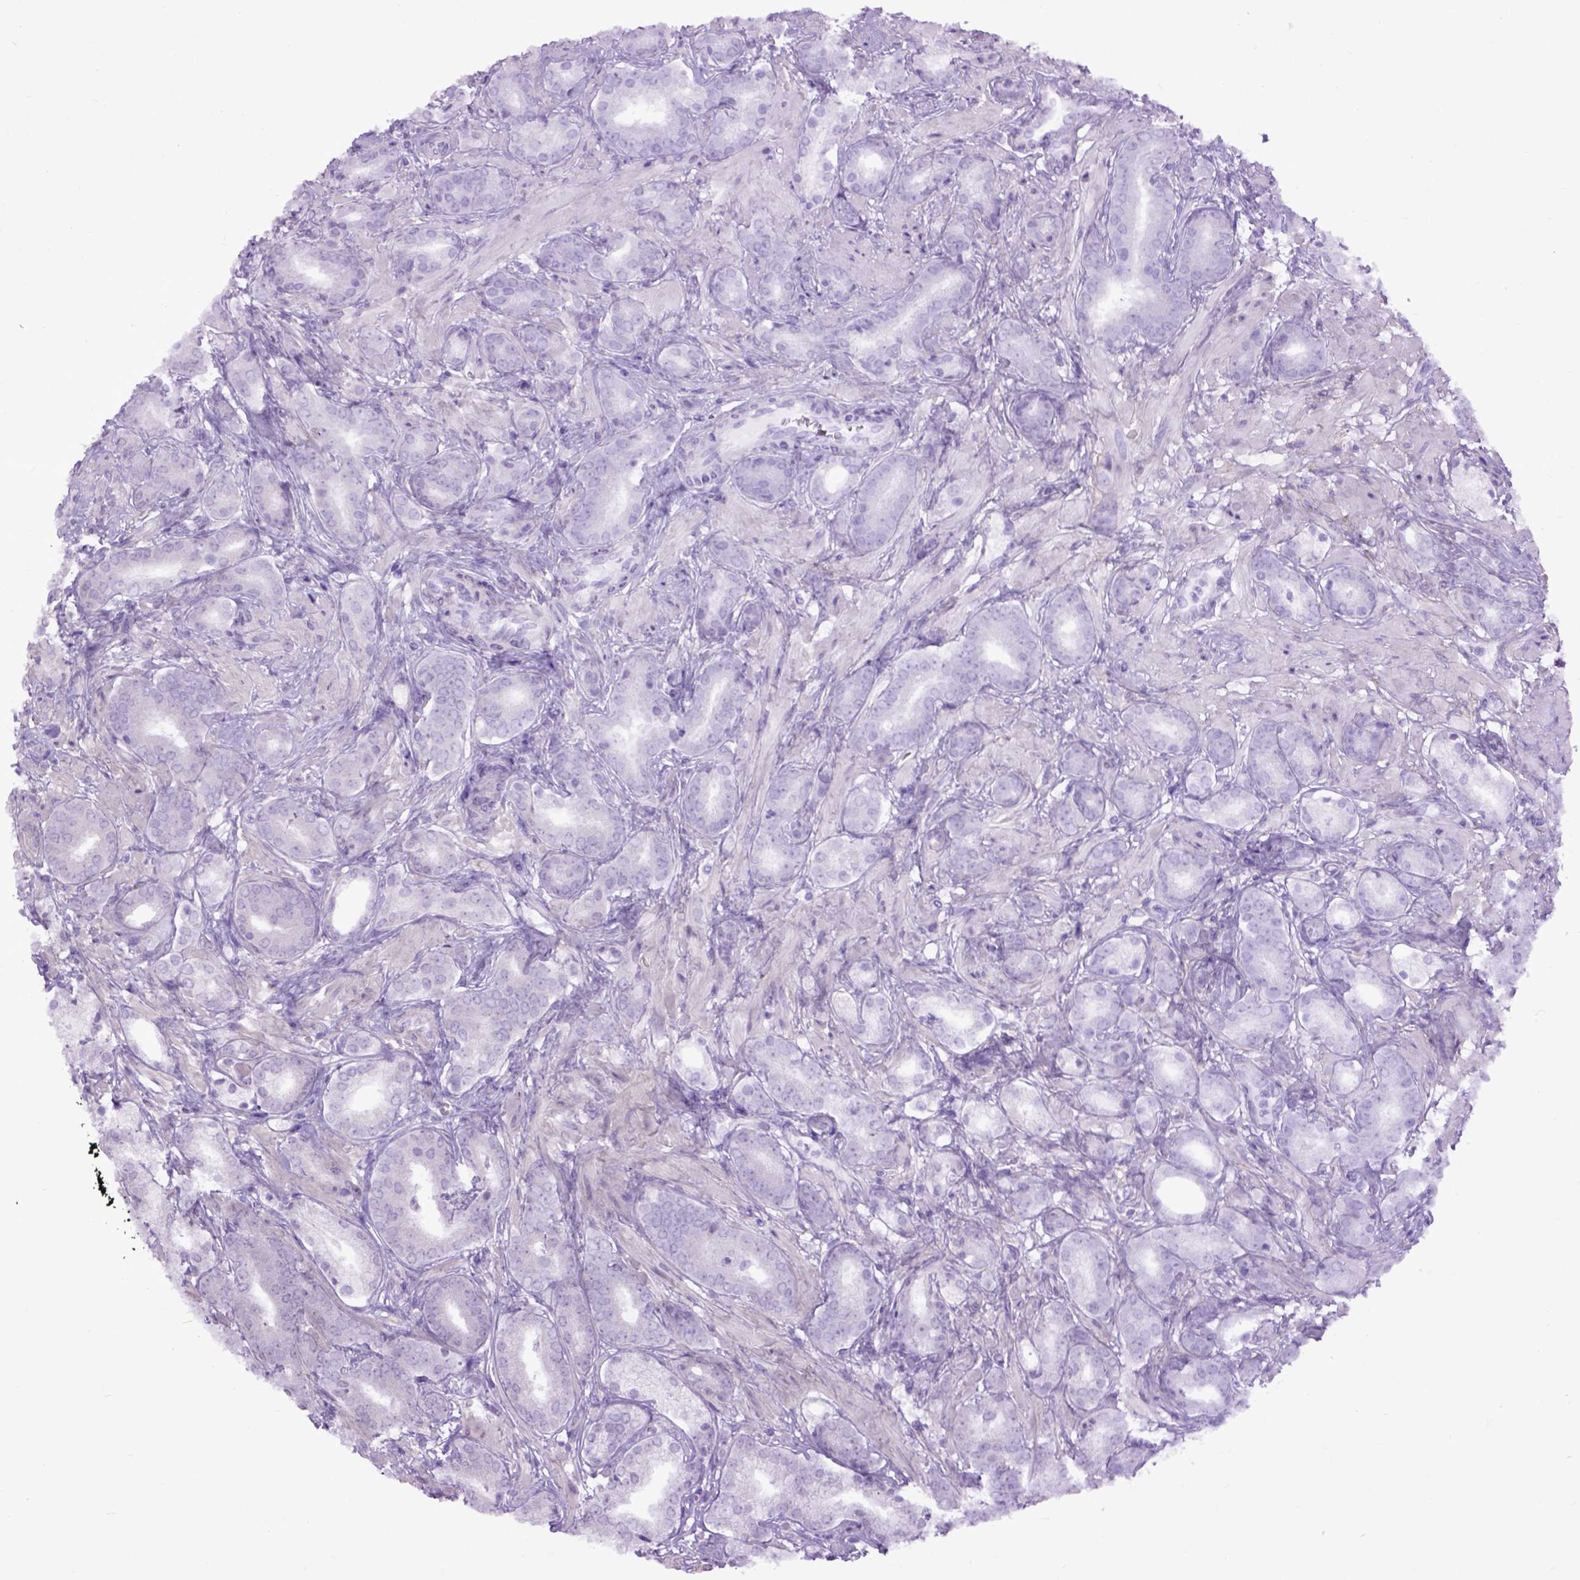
{"staining": {"intensity": "negative", "quantity": "none", "location": "none"}, "tissue": "prostate cancer", "cell_type": "Tumor cells", "image_type": "cancer", "snomed": [{"axis": "morphology", "description": "Adenocarcinoma, High grade"}, {"axis": "topography", "description": "Prostate"}], "caption": "This is a histopathology image of IHC staining of prostate cancer (high-grade adenocarcinoma), which shows no expression in tumor cells.", "gene": "EMILIN3", "patient": {"sex": "male", "age": 56}}